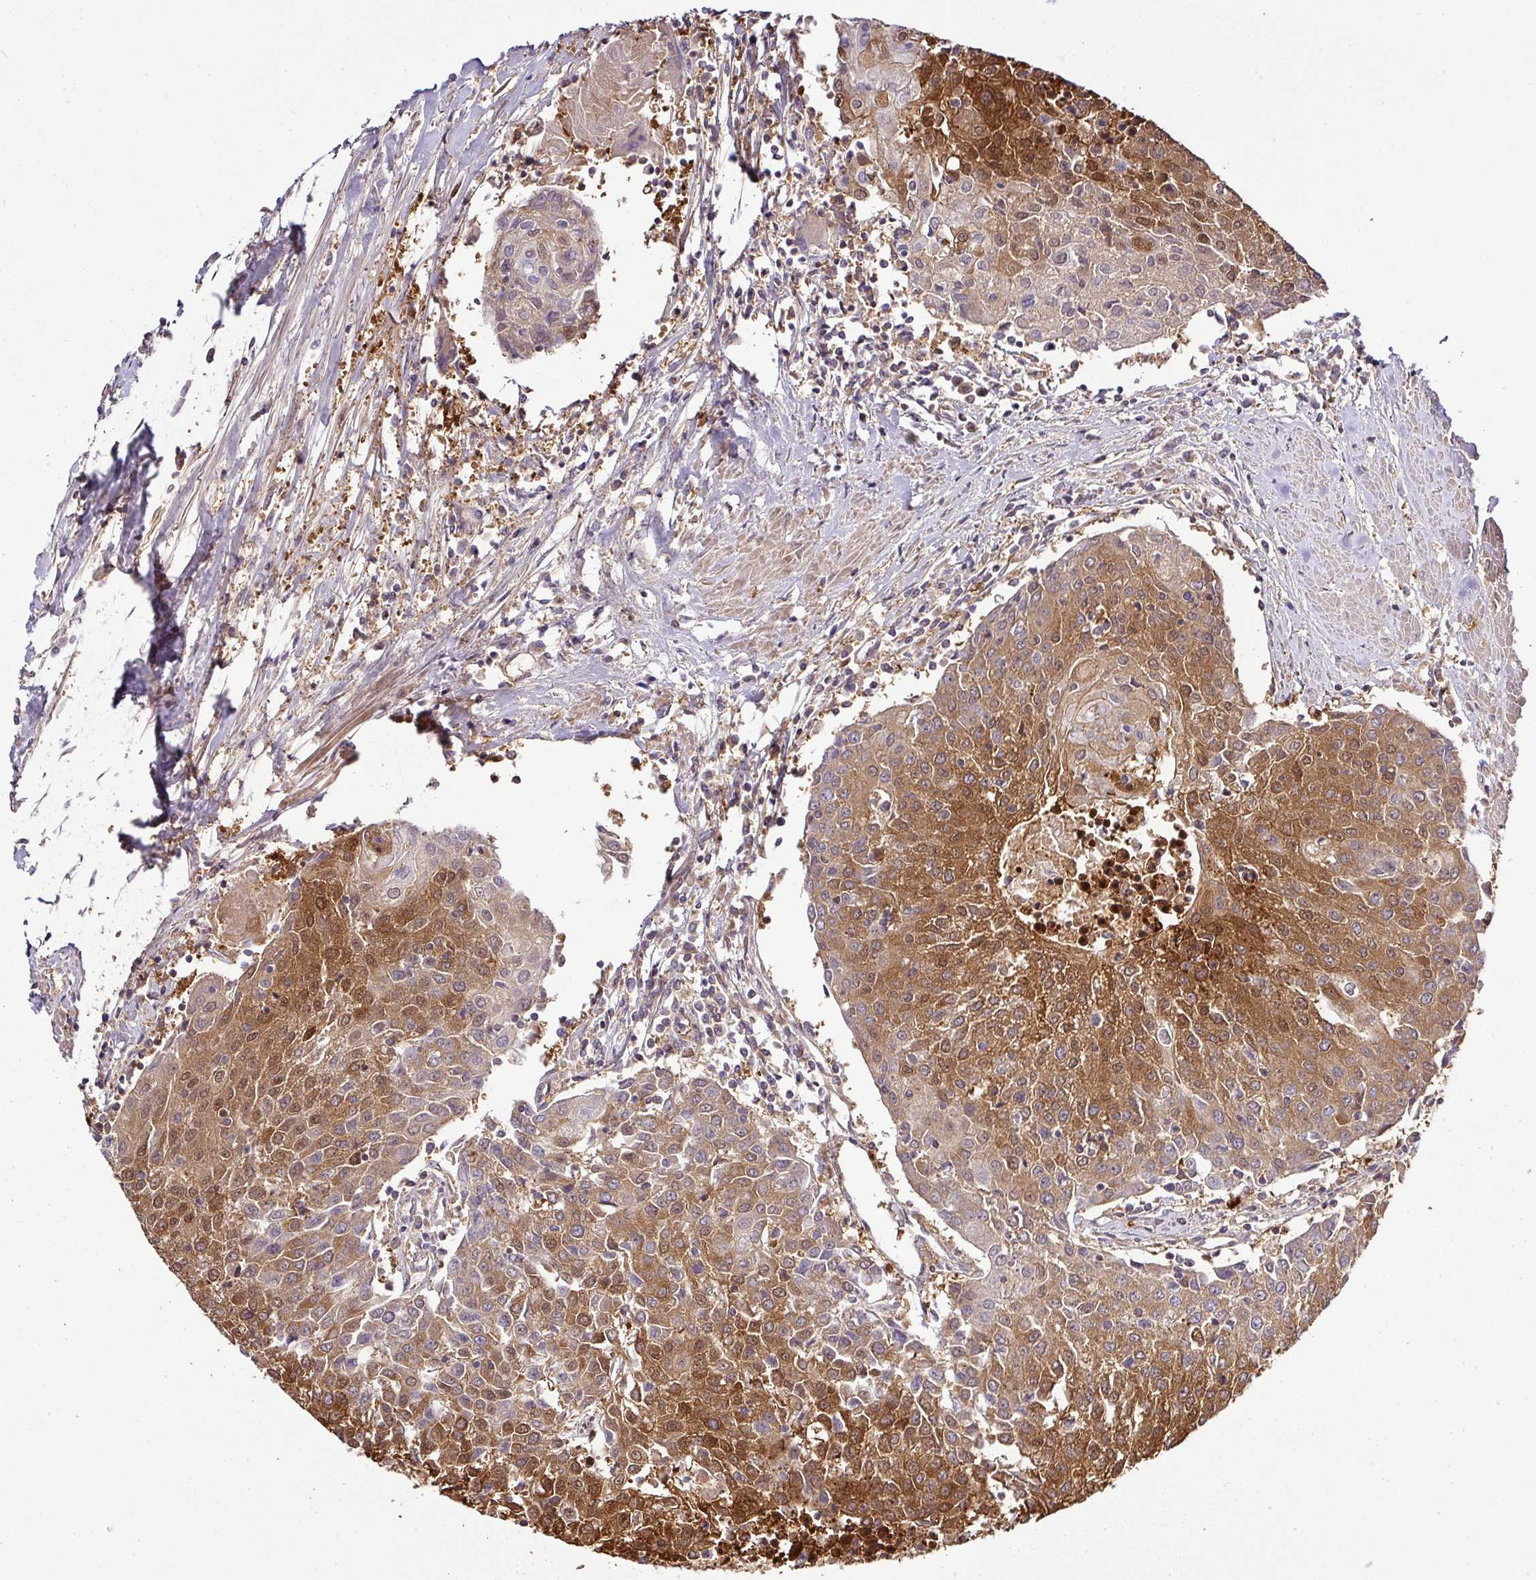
{"staining": {"intensity": "moderate", "quantity": ">75%", "location": "cytoplasmic/membranous,nuclear"}, "tissue": "urothelial cancer", "cell_type": "Tumor cells", "image_type": "cancer", "snomed": [{"axis": "morphology", "description": "Urothelial carcinoma, High grade"}, {"axis": "topography", "description": "Urinary bladder"}], "caption": "Immunohistochemical staining of human high-grade urothelial carcinoma exhibits moderate cytoplasmic/membranous and nuclear protein expression in about >75% of tumor cells.", "gene": "TMEM107", "patient": {"sex": "female", "age": 85}}